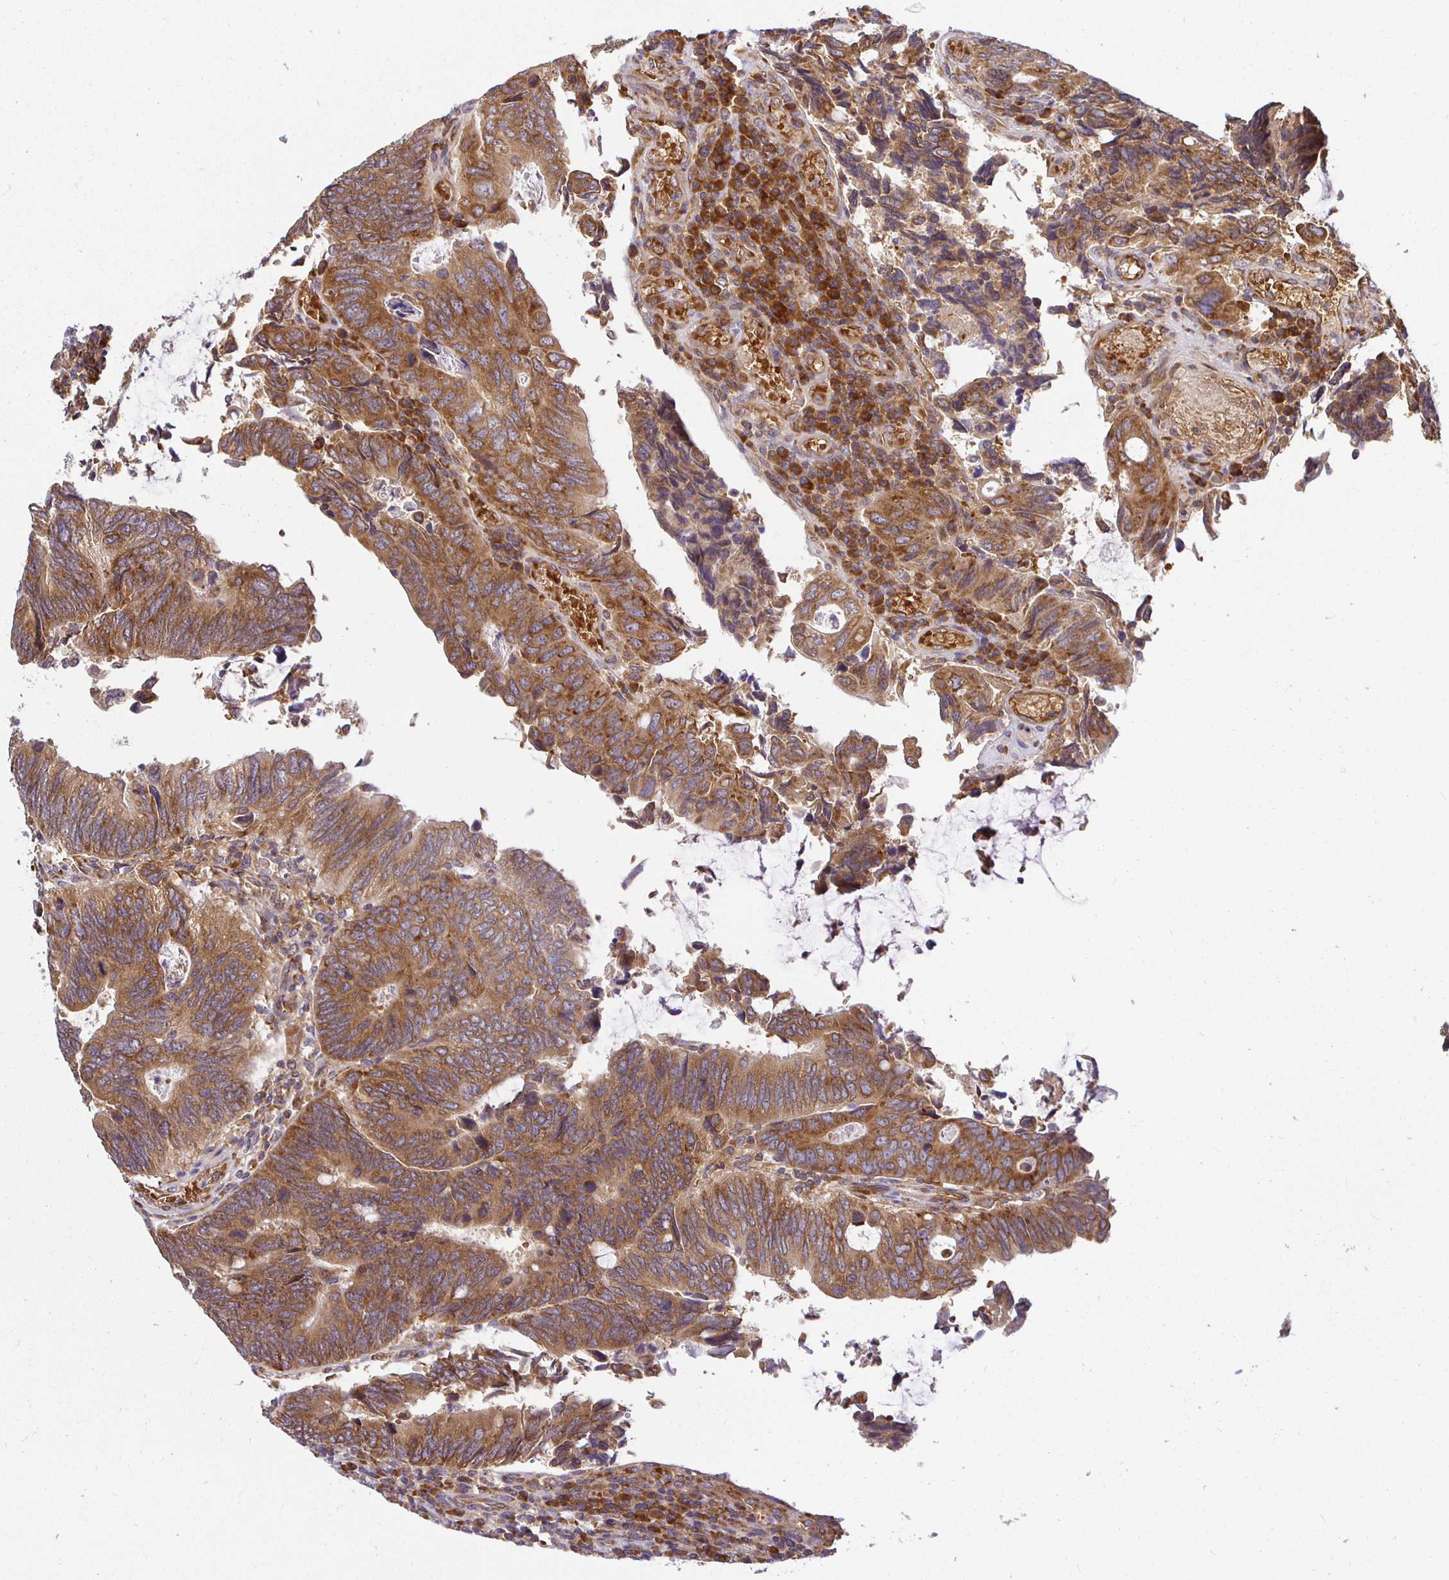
{"staining": {"intensity": "moderate", "quantity": ">75%", "location": "cytoplasmic/membranous"}, "tissue": "colorectal cancer", "cell_type": "Tumor cells", "image_type": "cancer", "snomed": [{"axis": "morphology", "description": "Adenocarcinoma, NOS"}, {"axis": "topography", "description": "Colon"}], "caption": "Tumor cells show moderate cytoplasmic/membranous expression in about >75% of cells in colorectal cancer.", "gene": "IRAK1", "patient": {"sex": "male", "age": 87}}